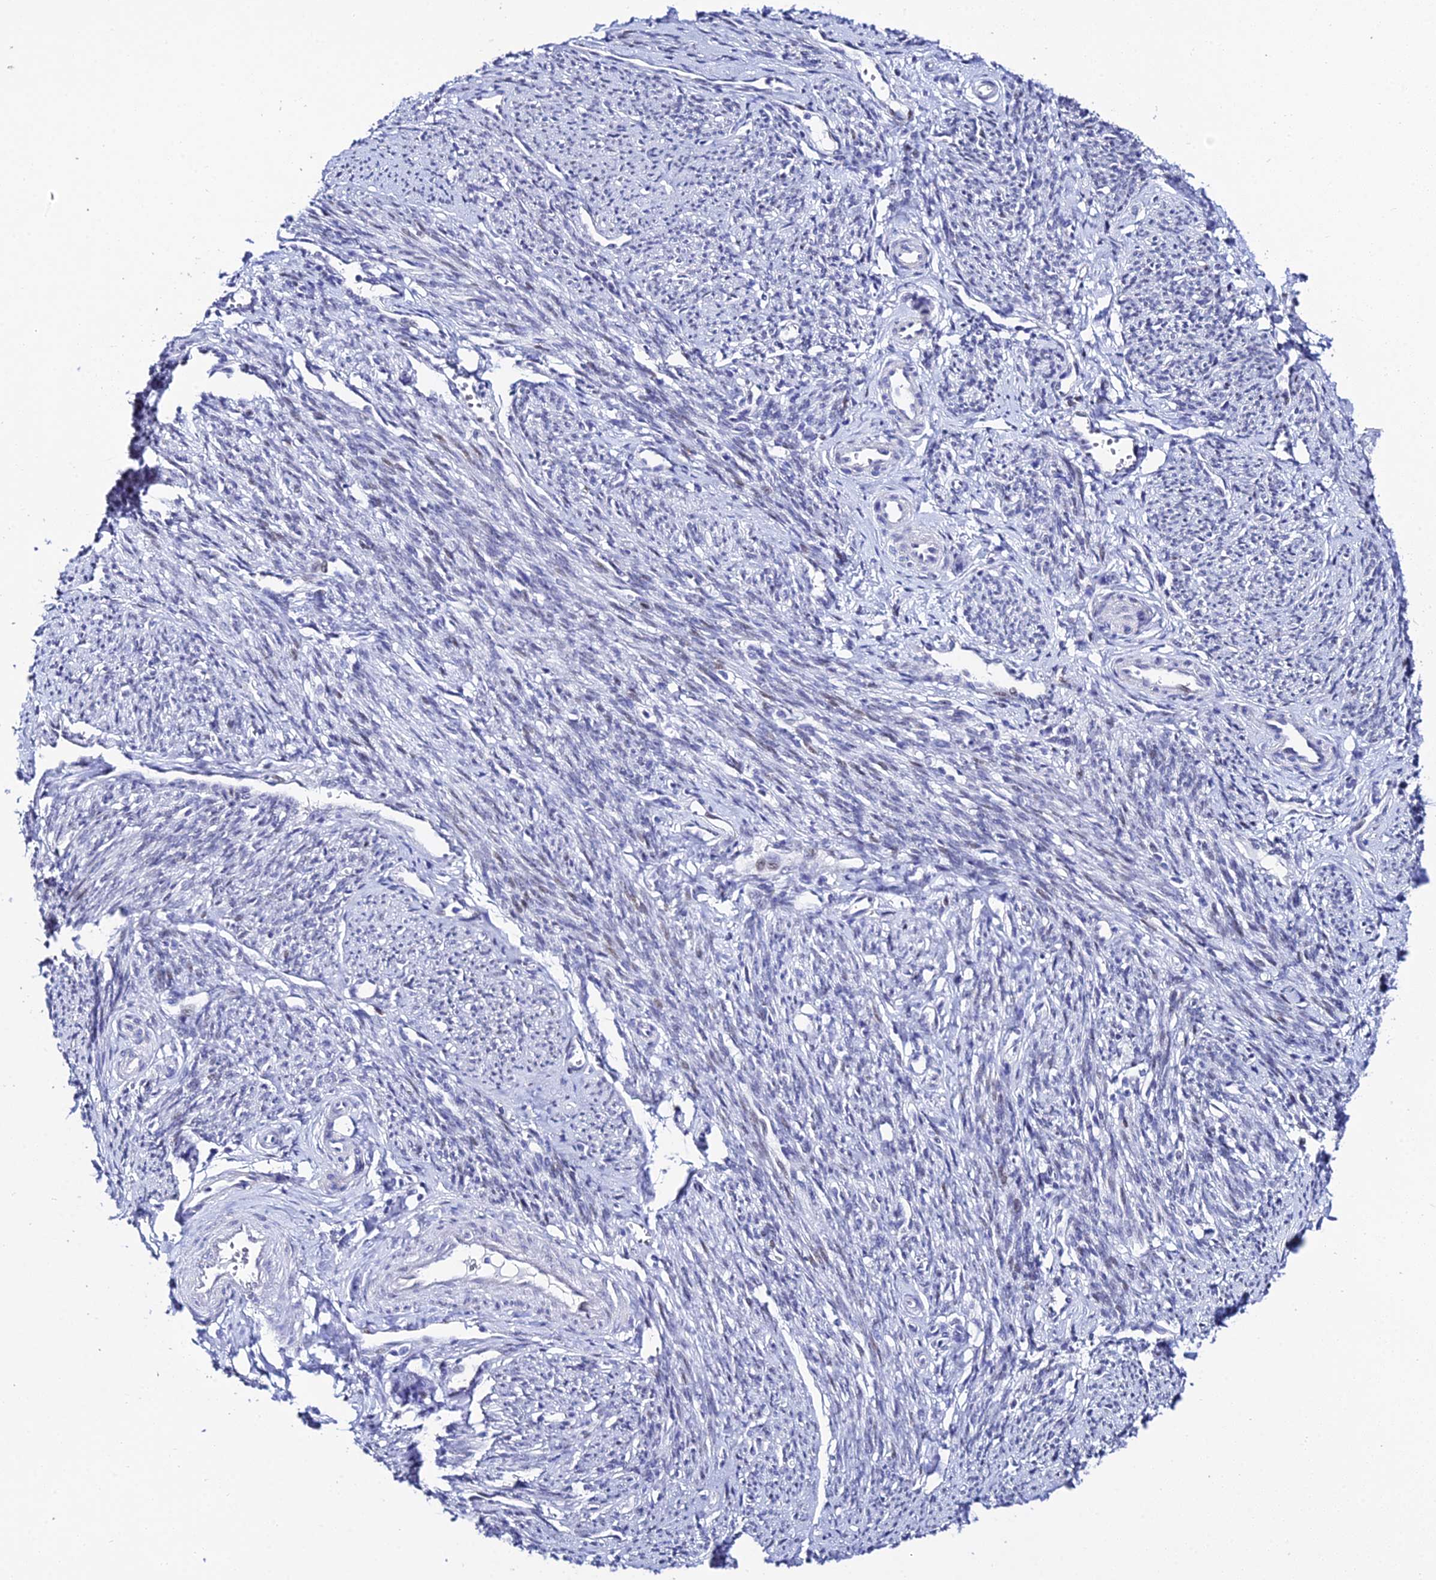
{"staining": {"intensity": "weak", "quantity": "<25%", "location": "nuclear"}, "tissue": "smooth muscle", "cell_type": "Smooth muscle cells", "image_type": "normal", "snomed": [{"axis": "morphology", "description": "Normal tissue, NOS"}, {"axis": "topography", "description": "Smooth muscle"}, {"axis": "topography", "description": "Uterus"}], "caption": "High power microscopy photomicrograph of an IHC micrograph of normal smooth muscle, revealing no significant positivity in smooth muscle cells.", "gene": "POFUT2", "patient": {"sex": "female", "age": 59}}